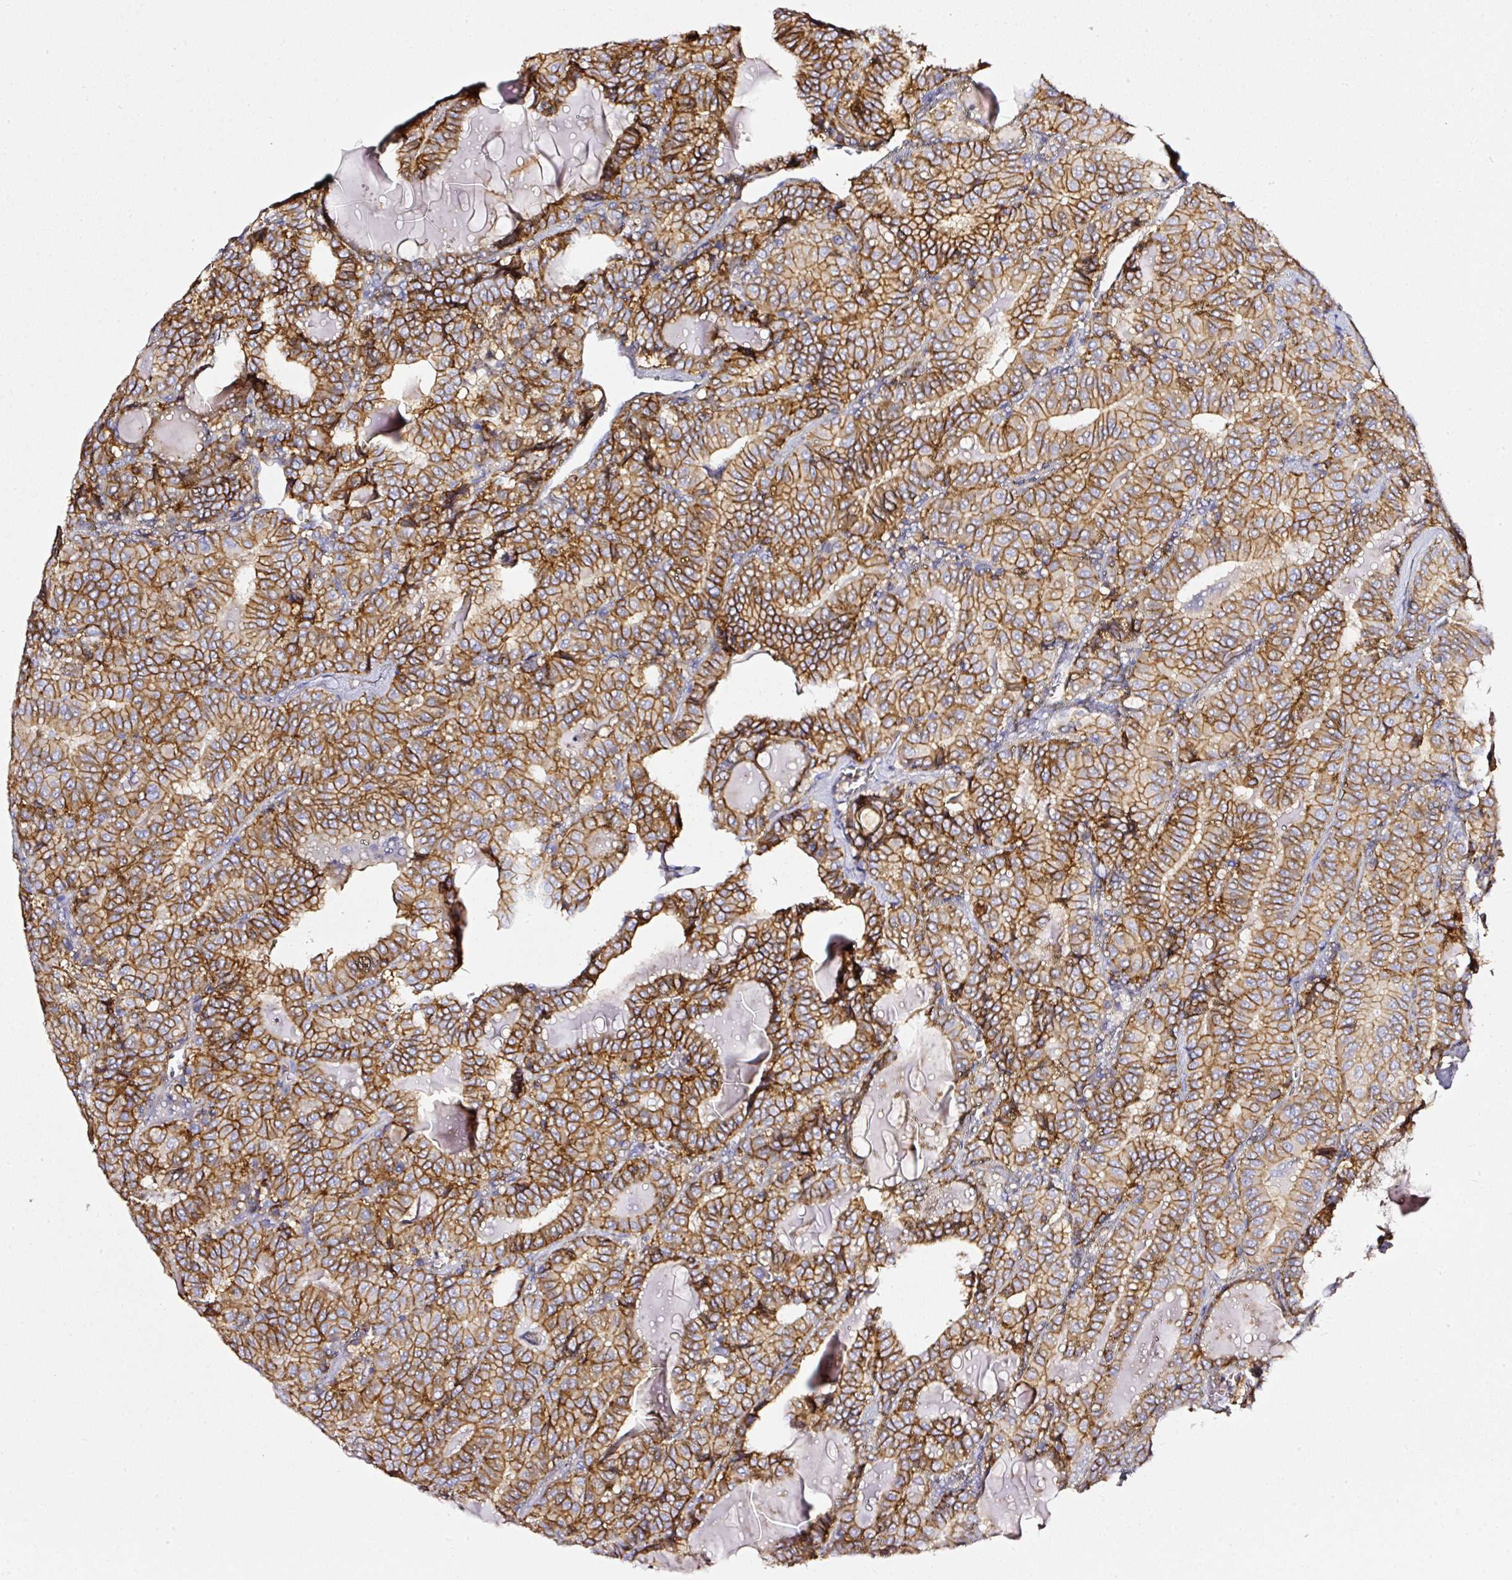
{"staining": {"intensity": "strong", "quantity": ">75%", "location": "cytoplasmic/membranous"}, "tissue": "thyroid cancer", "cell_type": "Tumor cells", "image_type": "cancer", "snomed": [{"axis": "morphology", "description": "Papillary adenocarcinoma, NOS"}, {"axis": "topography", "description": "Thyroid gland"}], "caption": "DAB immunohistochemical staining of thyroid papillary adenocarcinoma demonstrates strong cytoplasmic/membranous protein positivity in about >75% of tumor cells.", "gene": "CD47", "patient": {"sex": "female", "age": 72}}